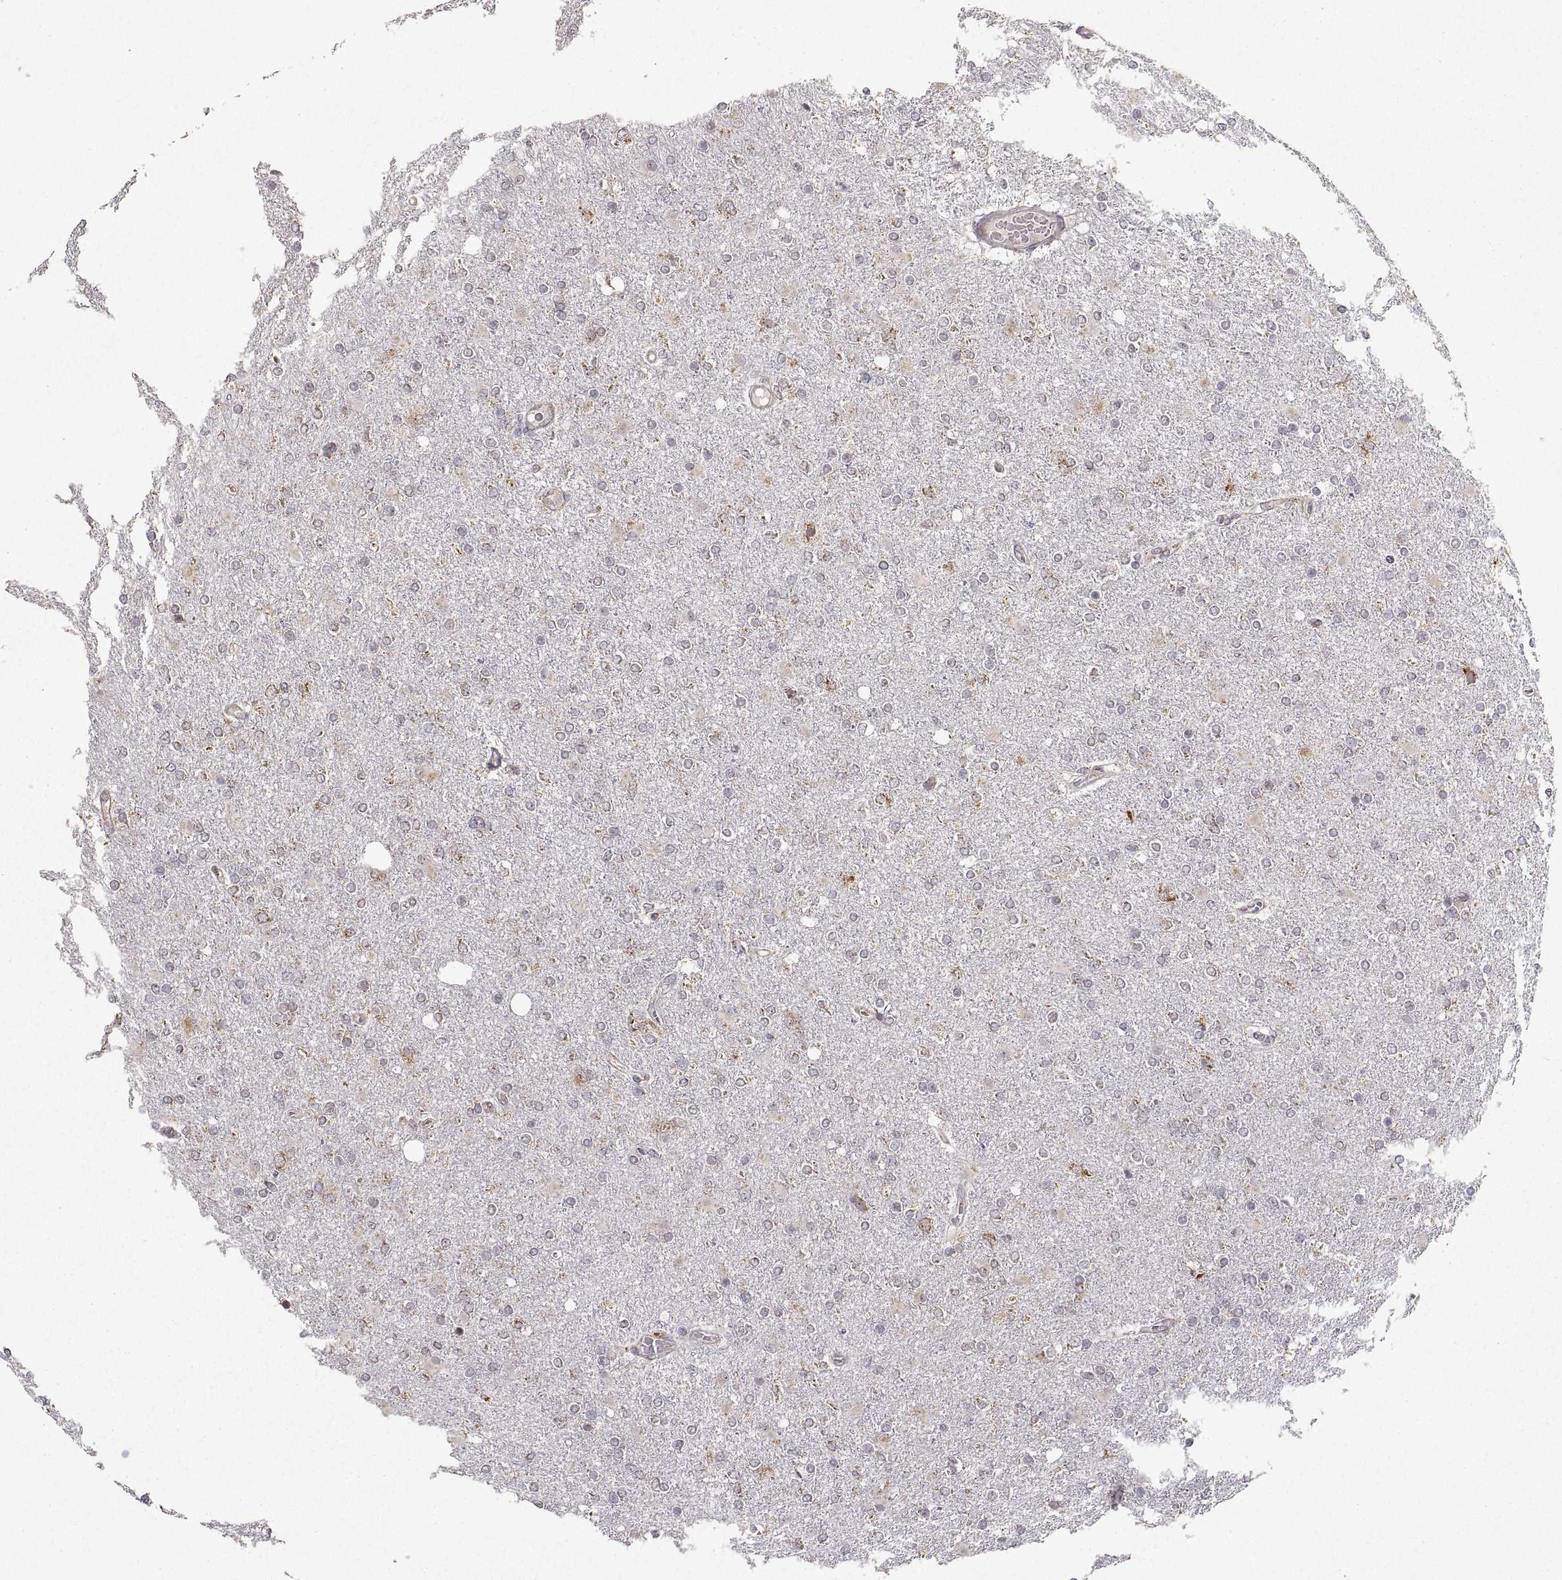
{"staining": {"intensity": "weak", "quantity": "<25%", "location": "cytoplasmic/membranous"}, "tissue": "glioma", "cell_type": "Tumor cells", "image_type": "cancer", "snomed": [{"axis": "morphology", "description": "Glioma, malignant, High grade"}, {"axis": "topography", "description": "Cerebral cortex"}], "caption": "This is an immunohistochemistry (IHC) photomicrograph of human high-grade glioma (malignant). There is no positivity in tumor cells.", "gene": "MANBAL", "patient": {"sex": "male", "age": 70}}